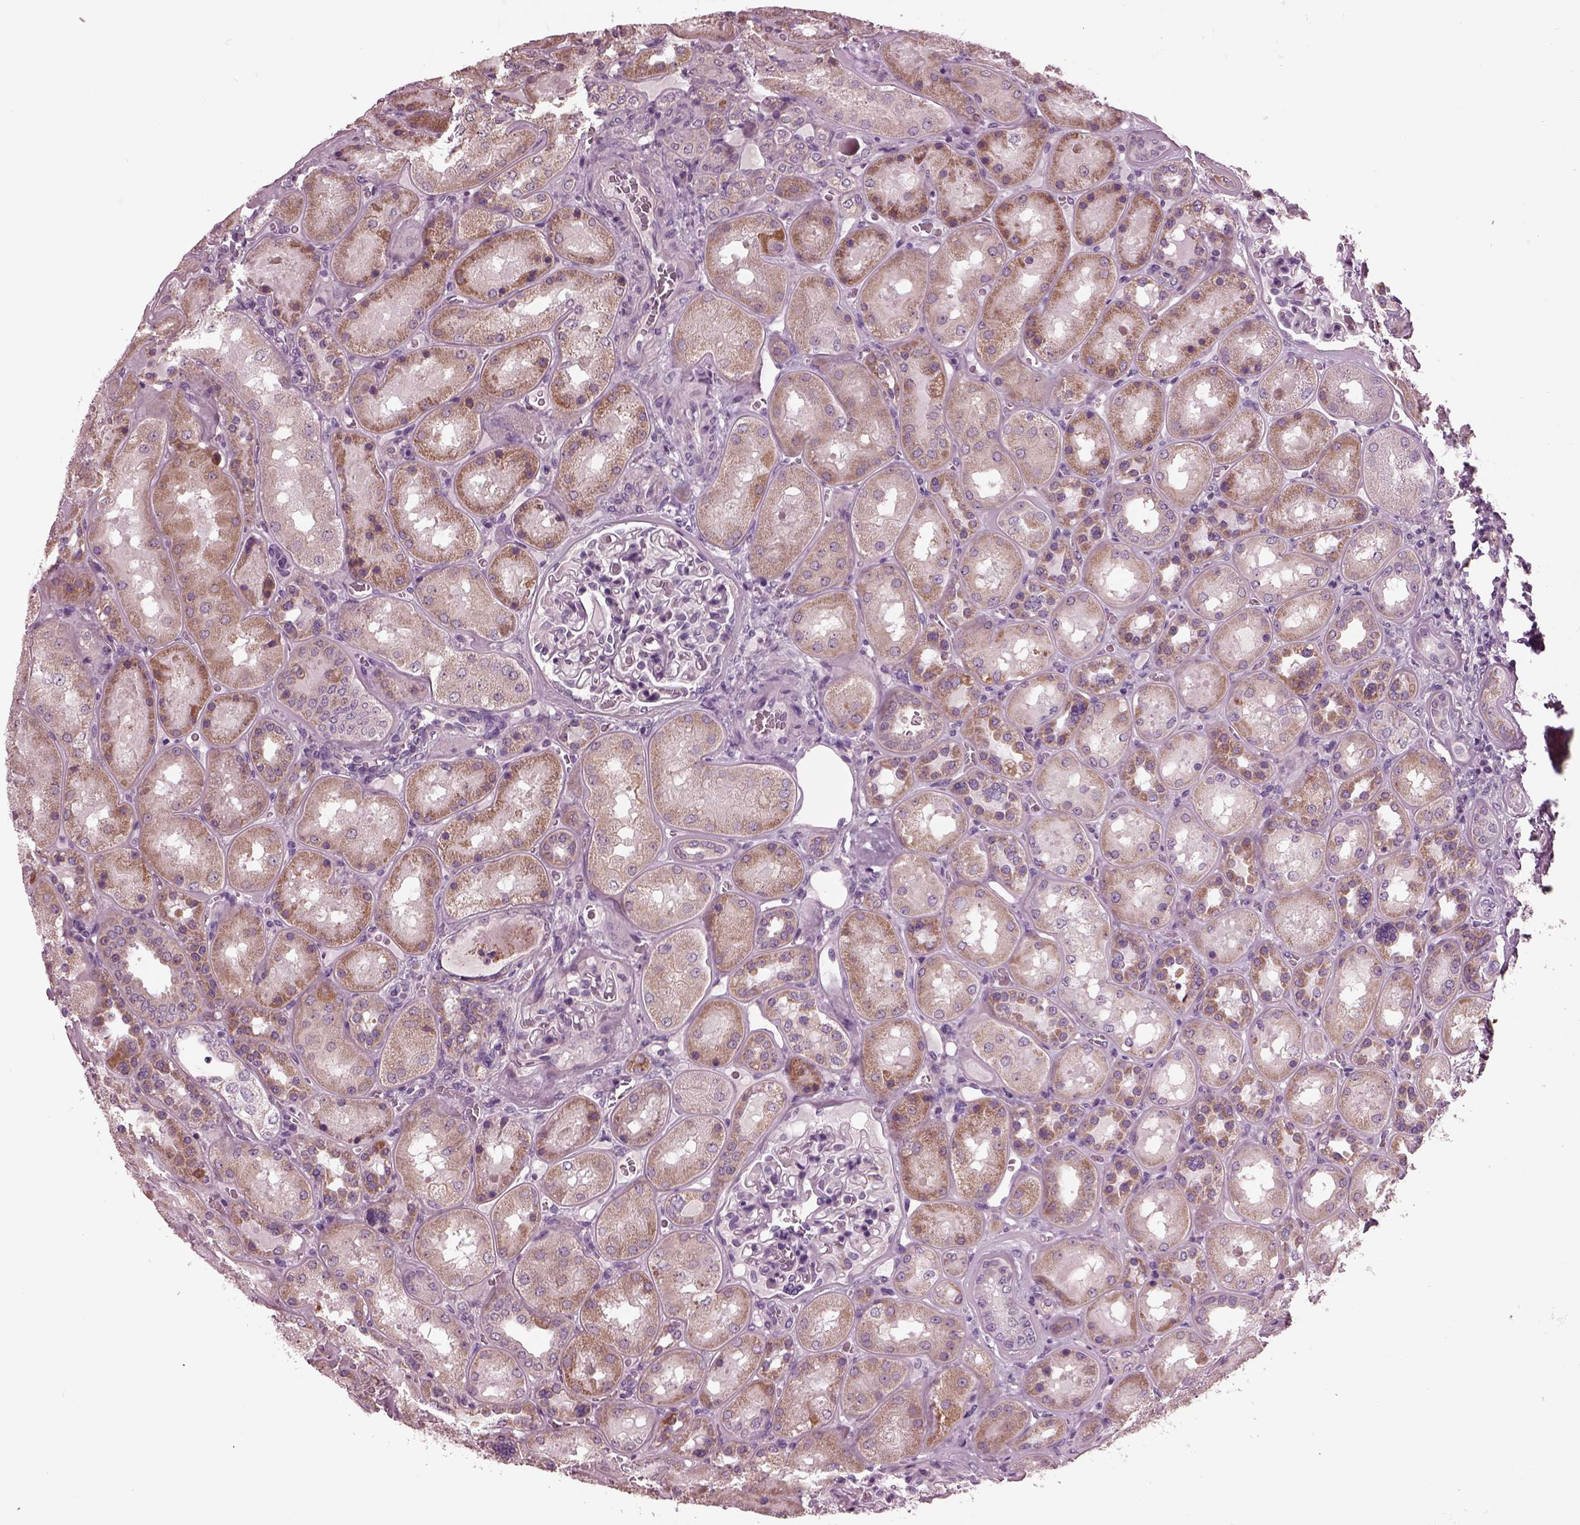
{"staining": {"intensity": "negative", "quantity": "none", "location": "none"}, "tissue": "kidney", "cell_type": "Cells in glomeruli", "image_type": "normal", "snomed": [{"axis": "morphology", "description": "Normal tissue, NOS"}, {"axis": "topography", "description": "Kidney"}], "caption": "A high-resolution micrograph shows immunohistochemistry (IHC) staining of benign kidney, which shows no significant expression in cells in glomeruli. (Immunohistochemistry, brightfield microscopy, high magnification).", "gene": "AP4M1", "patient": {"sex": "male", "age": 73}}